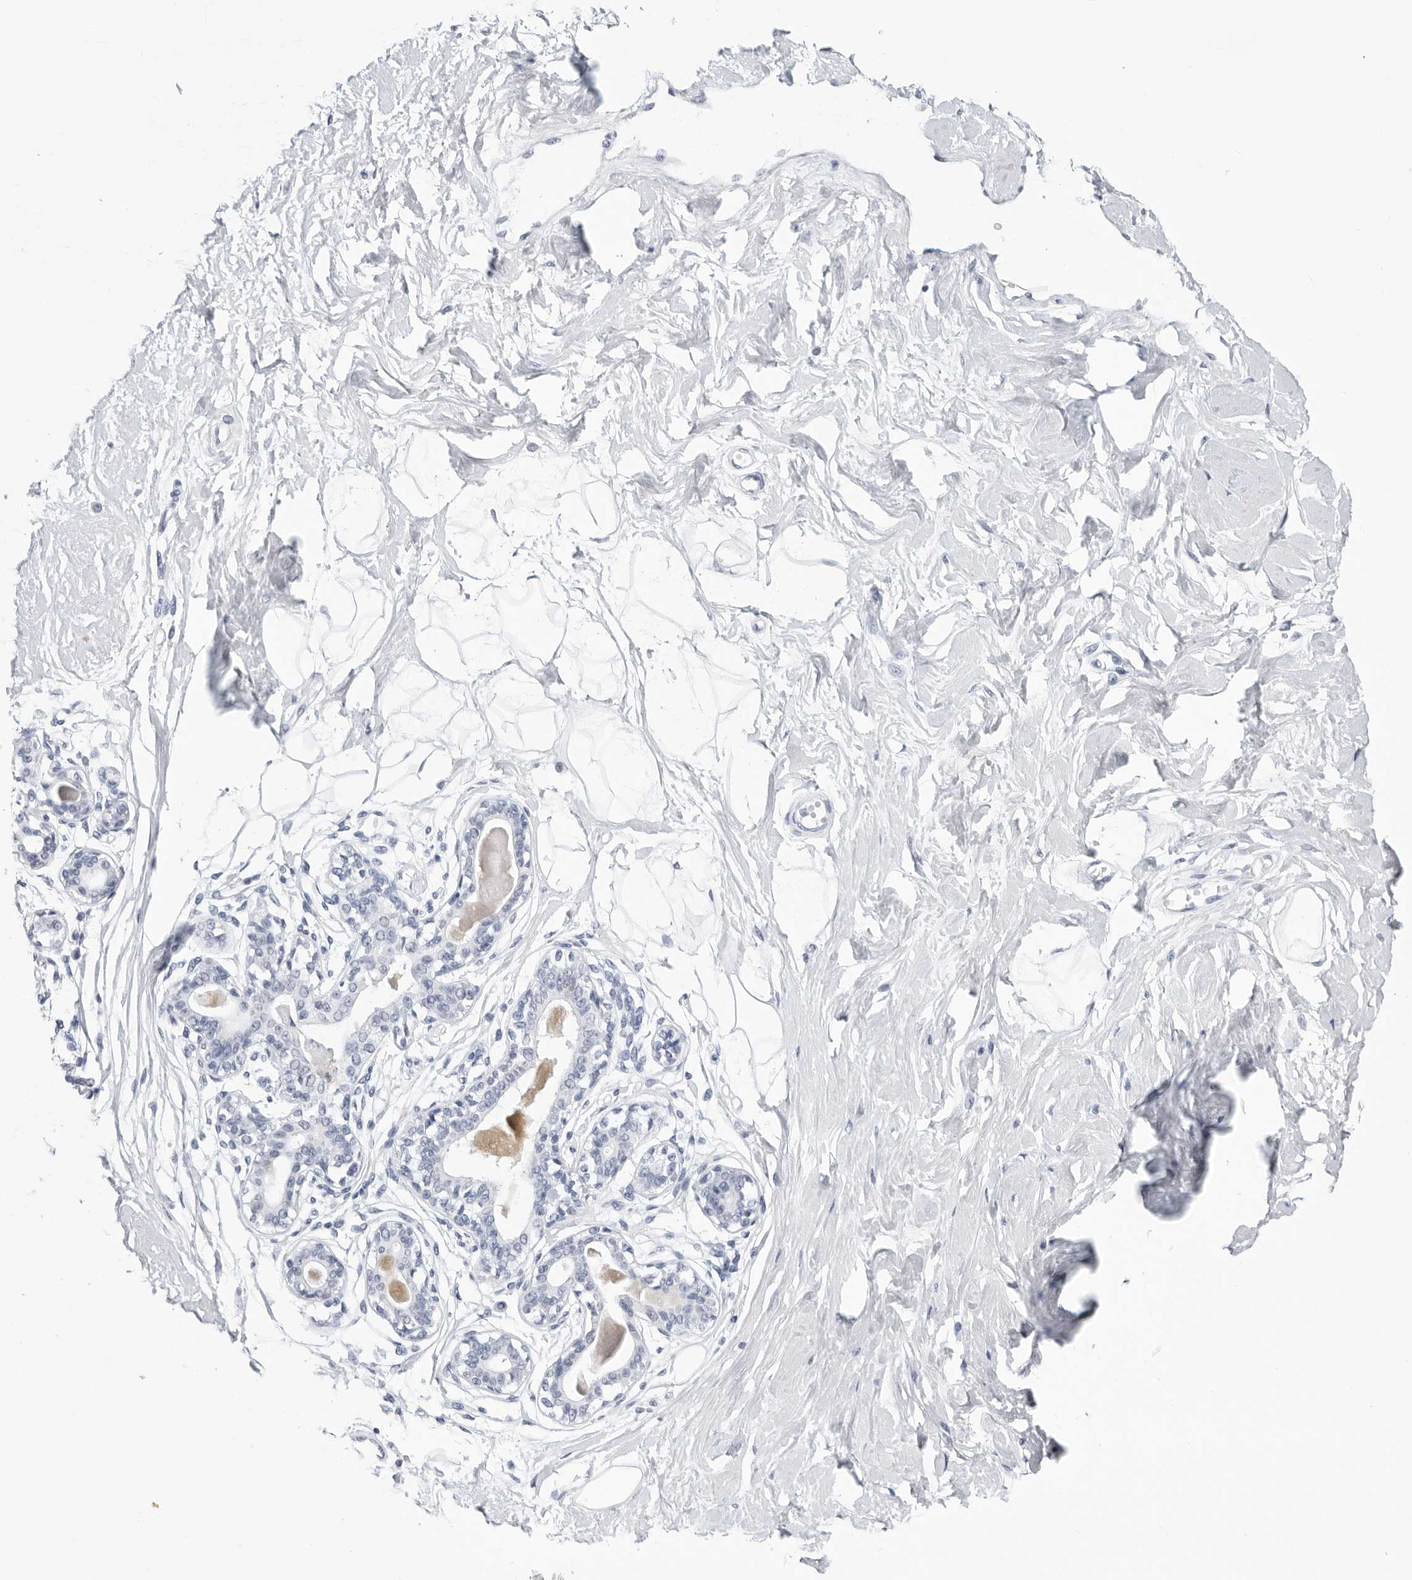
{"staining": {"intensity": "negative", "quantity": "none", "location": "none"}, "tissue": "breast", "cell_type": "Adipocytes", "image_type": "normal", "snomed": [{"axis": "morphology", "description": "Normal tissue, NOS"}, {"axis": "topography", "description": "Breast"}], "caption": "This is an IHC micrograph of normal breast. There is no staining in adipocytes.", "gene": "ZNF502", "patient": {"sex": "female", "age": 45}}